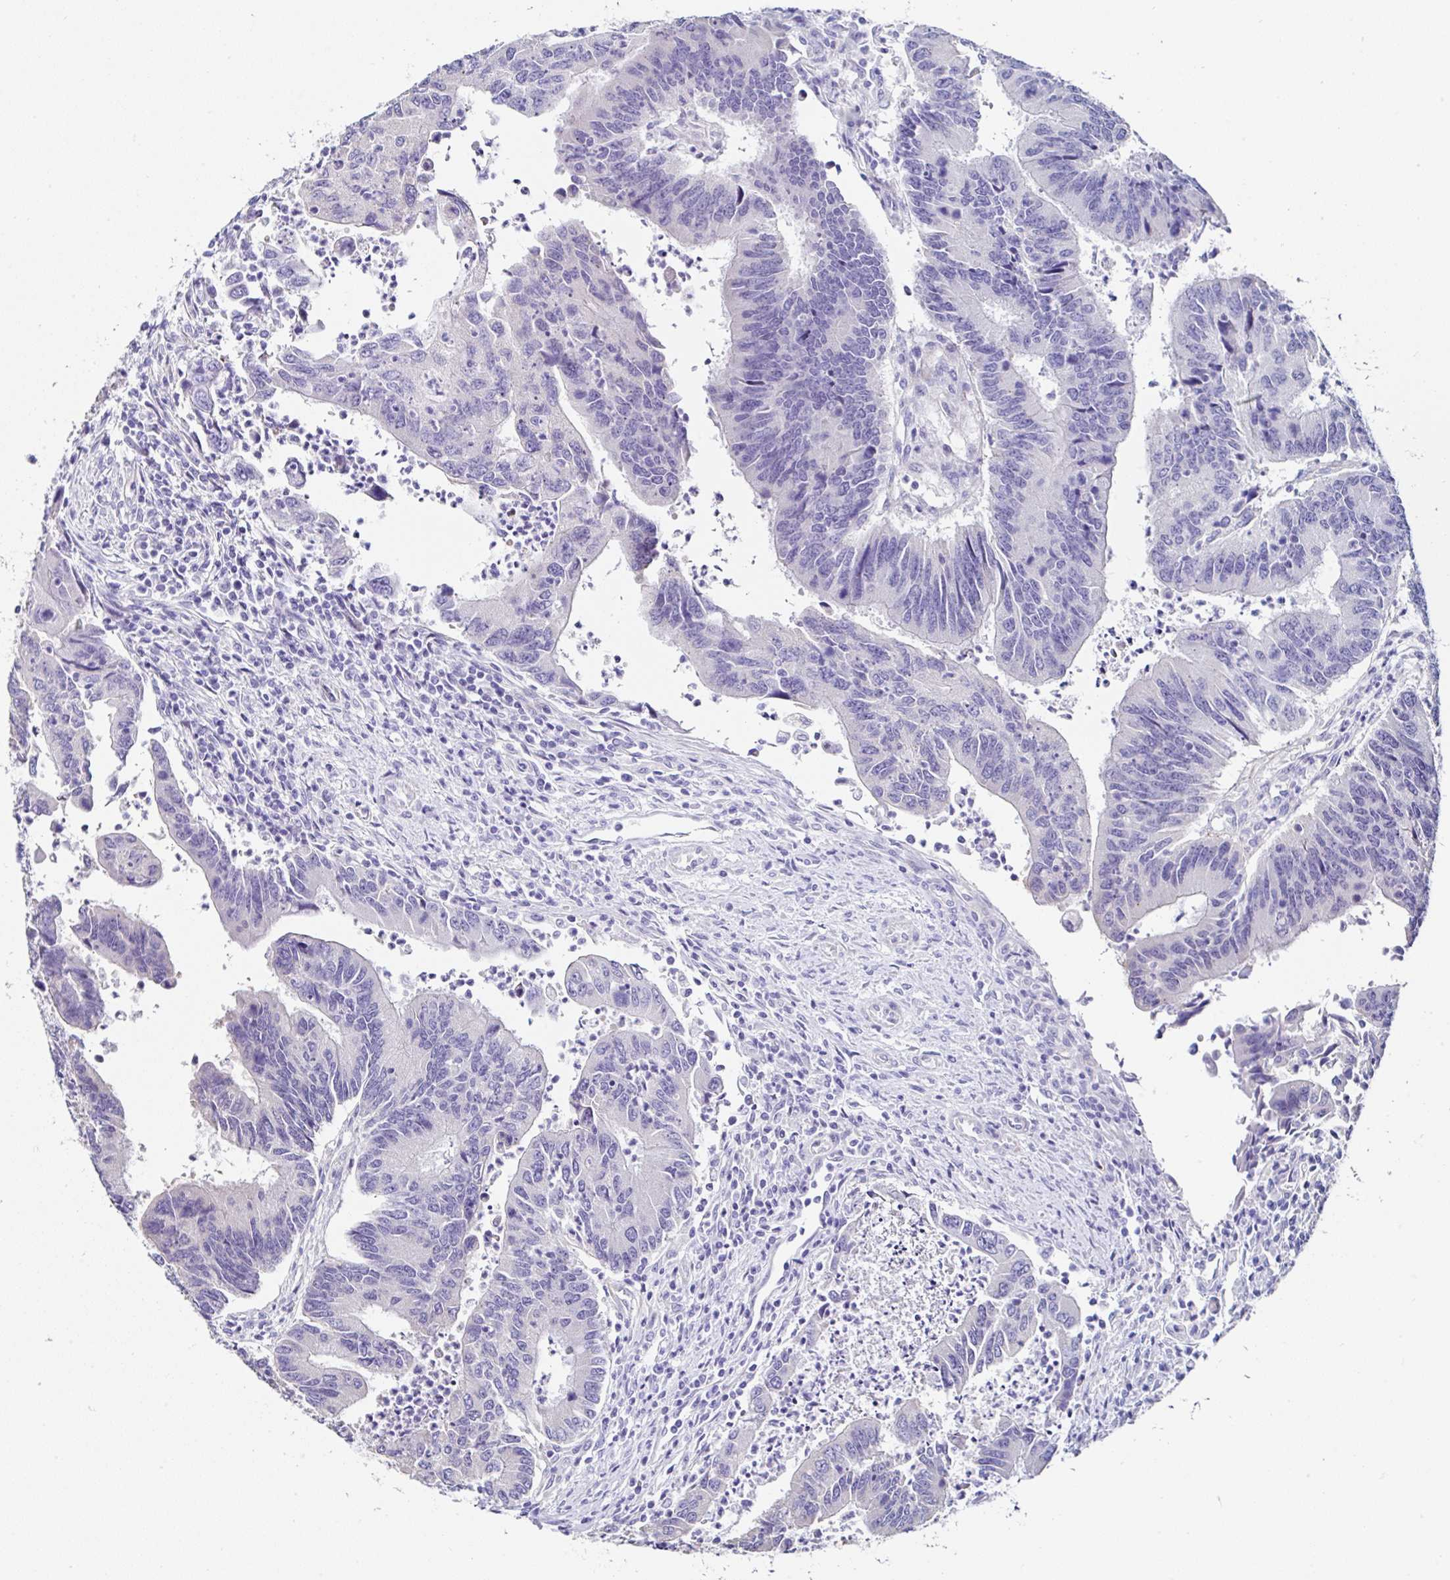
{"staining": {"intensity": "negative", "quantity": "none", "location": "none"}, "tissue": "colorectal cancer", "cell_type": "Tumor cells", "image_type": "cancer", "snomed": [{"axis": "morphology", "description": "Adenocarcinoma, NOS"}, {"axis": "topography", "description": "Colon"}], "caption": "Immunohistochemistry image of human adenocarcinoma (colorectal) stained for a protein (brown), which exhibits no positivity in tumor cells.", "gene": "TMPRSS11E", "patient": {"sex": "female", "age": 67}}